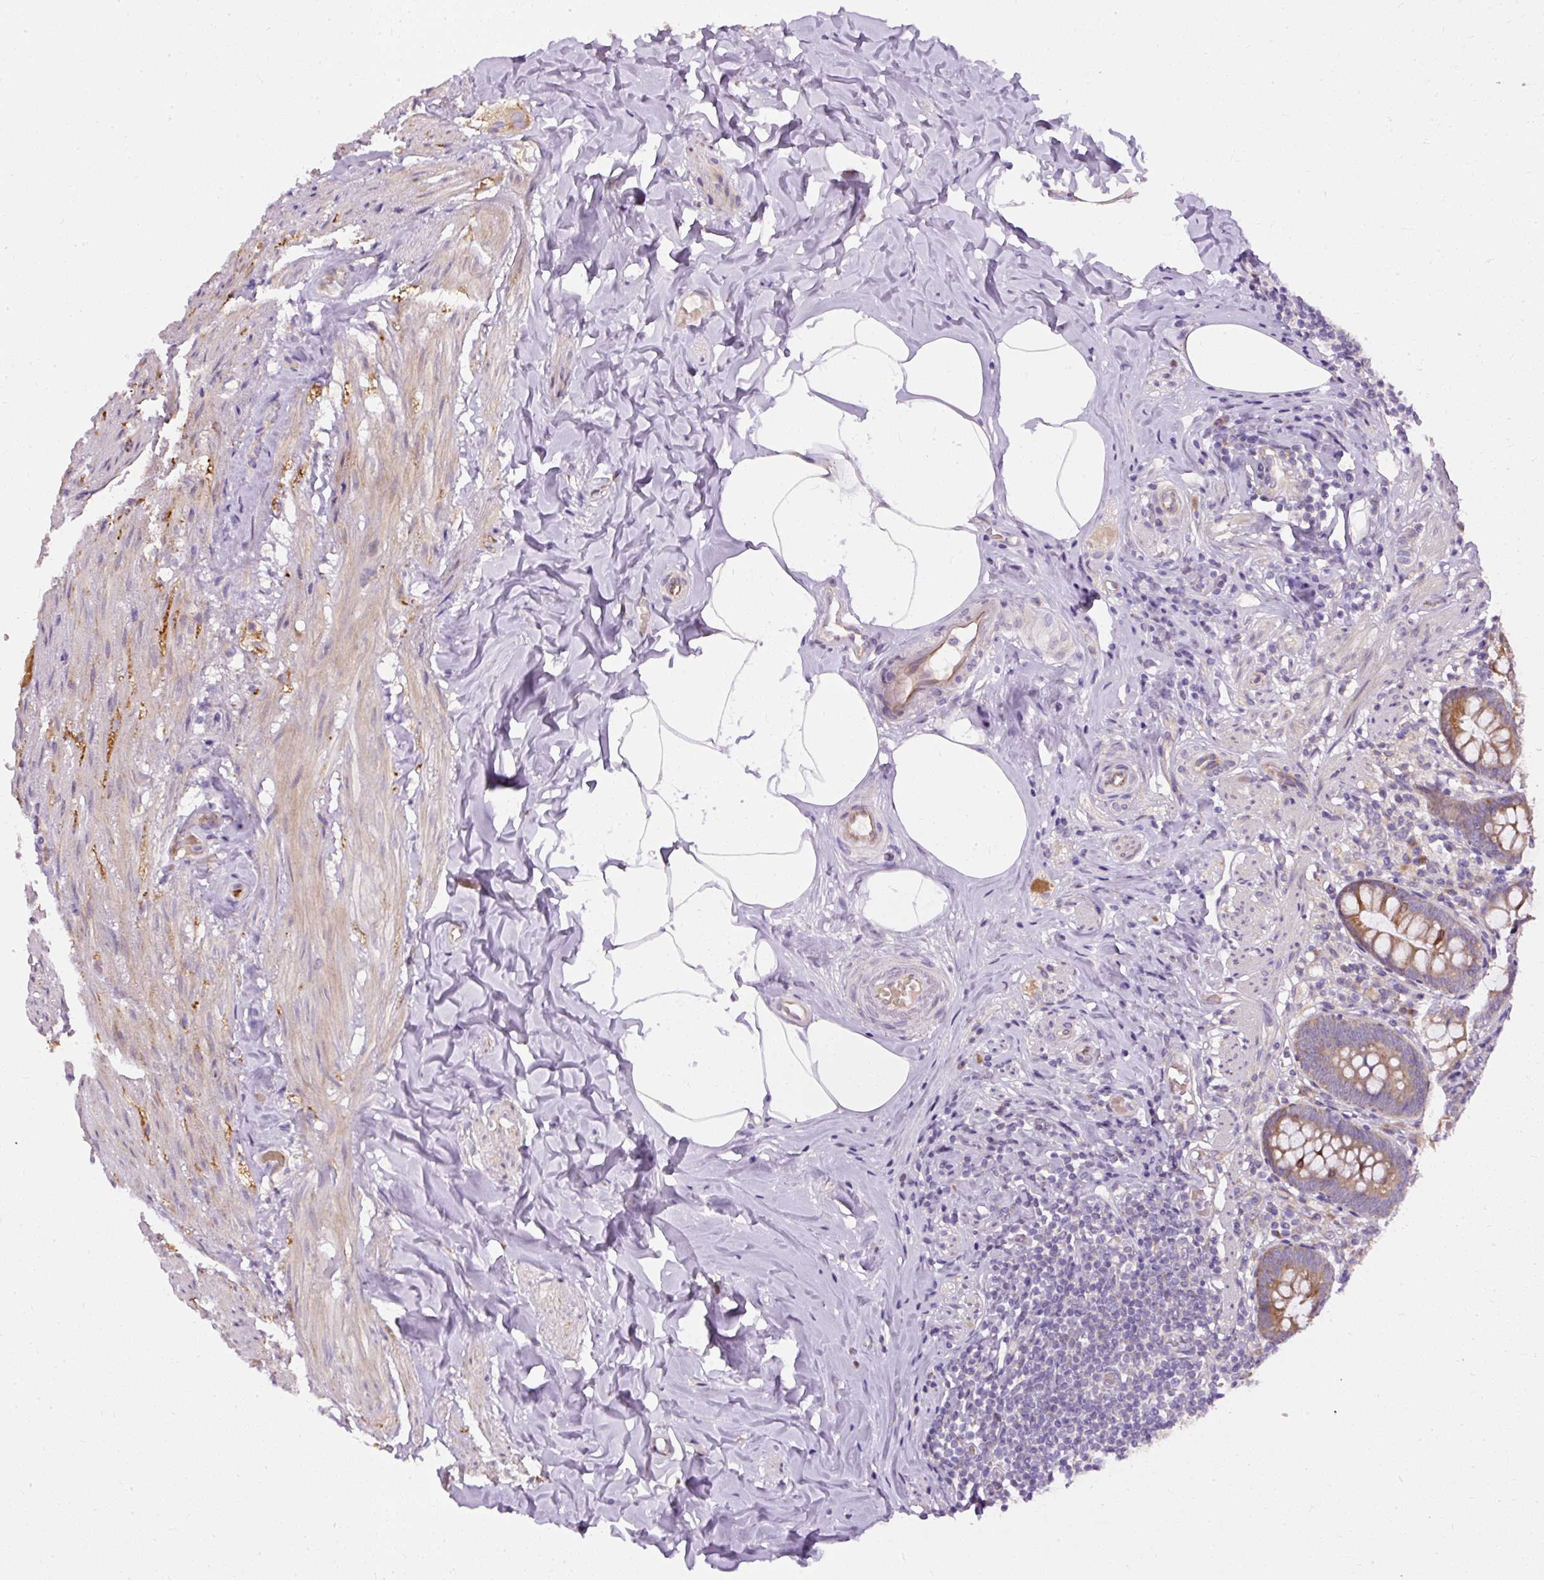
{"staining": {"intensity": "moderate", "quantity": ">75%", "location": "cytoplasmic/membranous"}, "tissue": "appendix", "cell_type": "Glandular cells", "image_type": "normal", "snomed": [{"axis": "morphology", "description": "Normal tissue, NOS"}, {"axis": "topography", "description": "Appendix"}], "caption": "The photomicrograph demonstrates a brown stain indicating the presence of a protein in the cytoplasmic/membranous of glandular cells in appendix. The protein is stained brown, and the nuclei are stained in blue (DAB (3,3'-diaminobenzidine) IHC with brightfield microscopy, high magnification).", "gene": "FAM149A", "patient": {"sex": "male", "age": 55}}